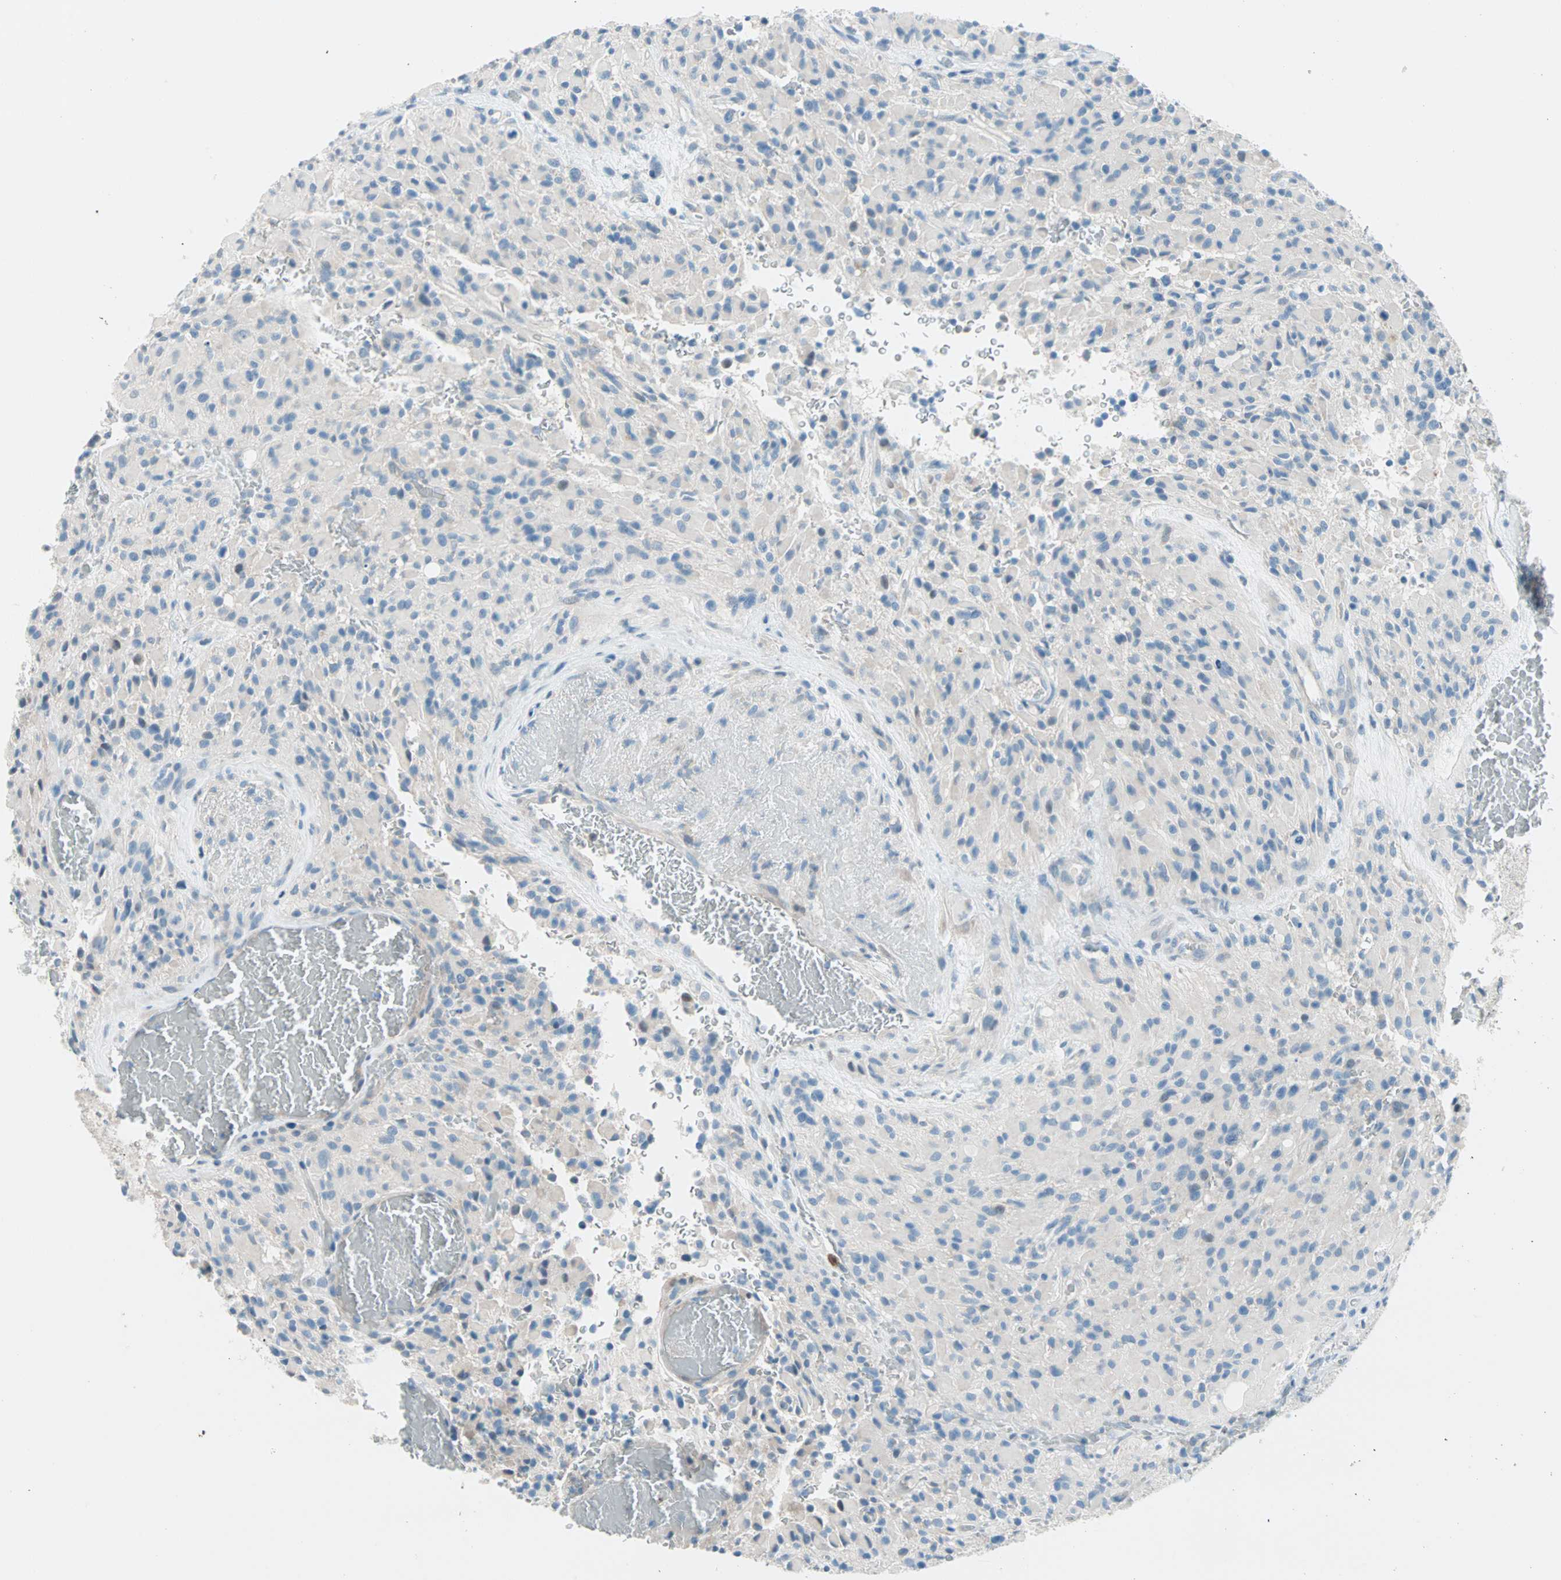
{"staining": {"intensity": "negative", "quantity": "none", "location": "none"}, "tissue": "glioma", "cell_type": "Tumor cells", "image_type": "cancer", "snomed": [{"axis": "morphology", "description": "Glioma, malignant, High grade"}, {"axis": "topography", "description": "Brain"}], "caption": "A high-resolution photomicrograph shows immunohistochemistry staining of malignant glioma (high-grade), which shows no significant expression in tumor cells.", "gene": "TMEM163", "patient": {"sex": "male", "age": 71}}